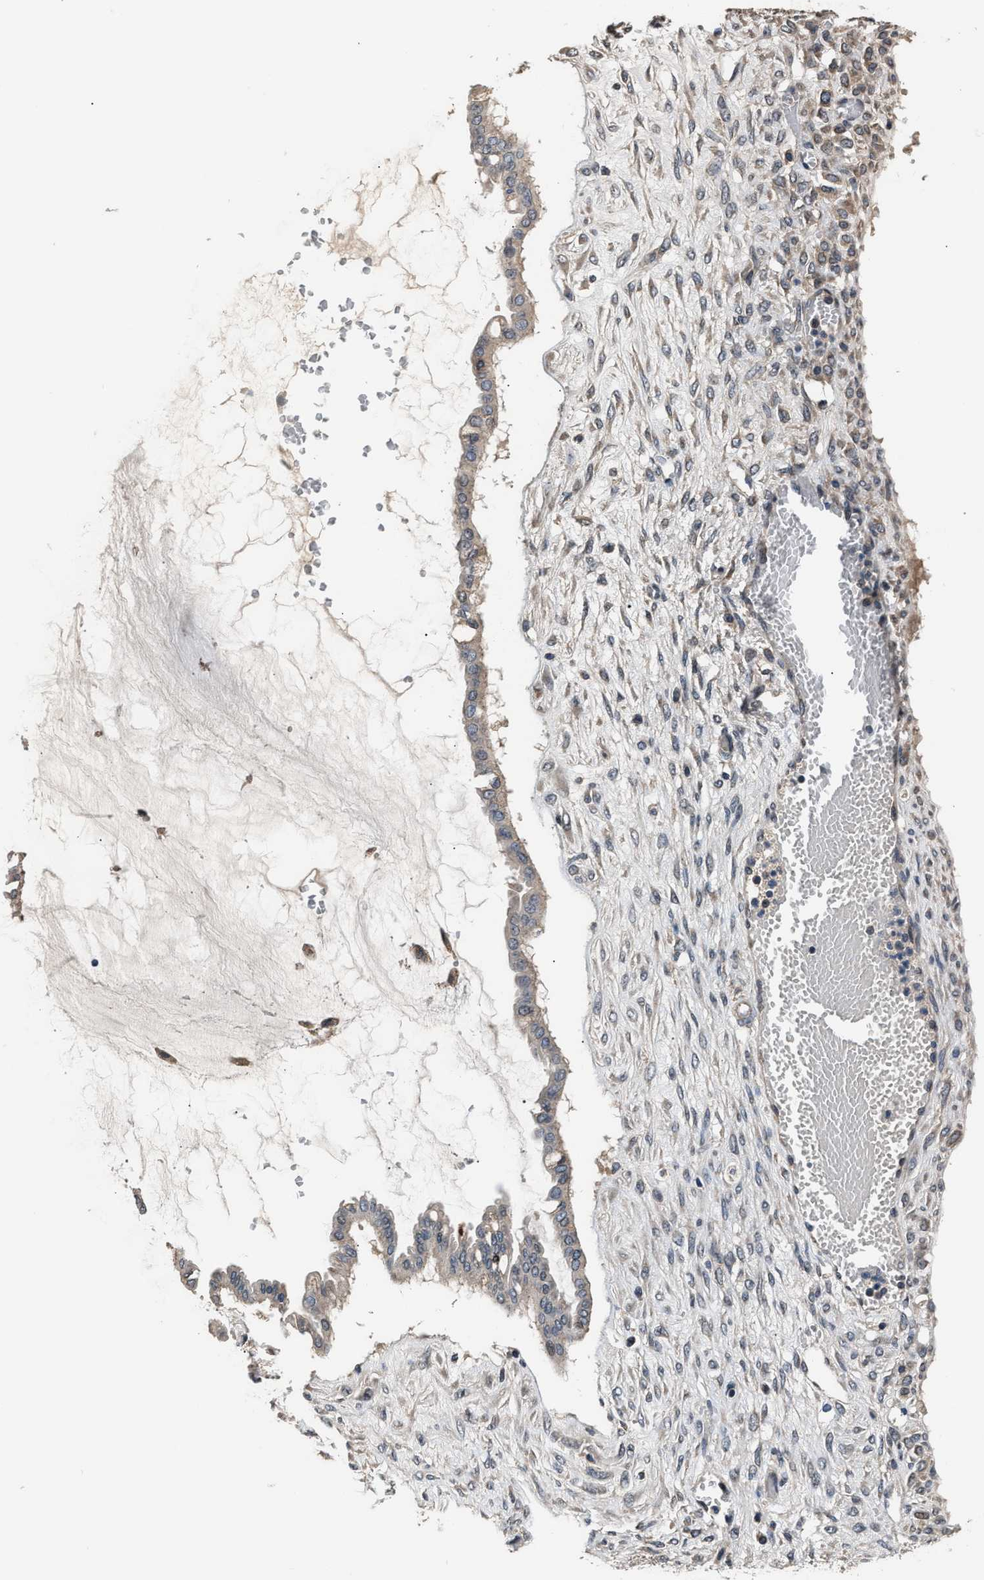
{"staining": {"intensity": "weak", "quantity": "<25%", "location": "cytoplasmic/membranous"}, "tissue": "ovarian cancer", "cell_type": "Tumor cells", "image_type": "cancer", "snomed": [{"axis": "morphology", "description": "Cystadenocarcinoma, mucinous, NOS"}, {"axis": "topography", "description": "Ovary"}], "caption": "Tumor cells show no significant staining in ovarian cancer (mucinous cystadenocarcinoma). Brightfield microscopy of immunohistochemistry (IHC) stained with DAB (brown) and hematoxylin (blue), captured at high magnification.", "gene": "TNRC18", "patient": {"sex": "female", "age": 73}}